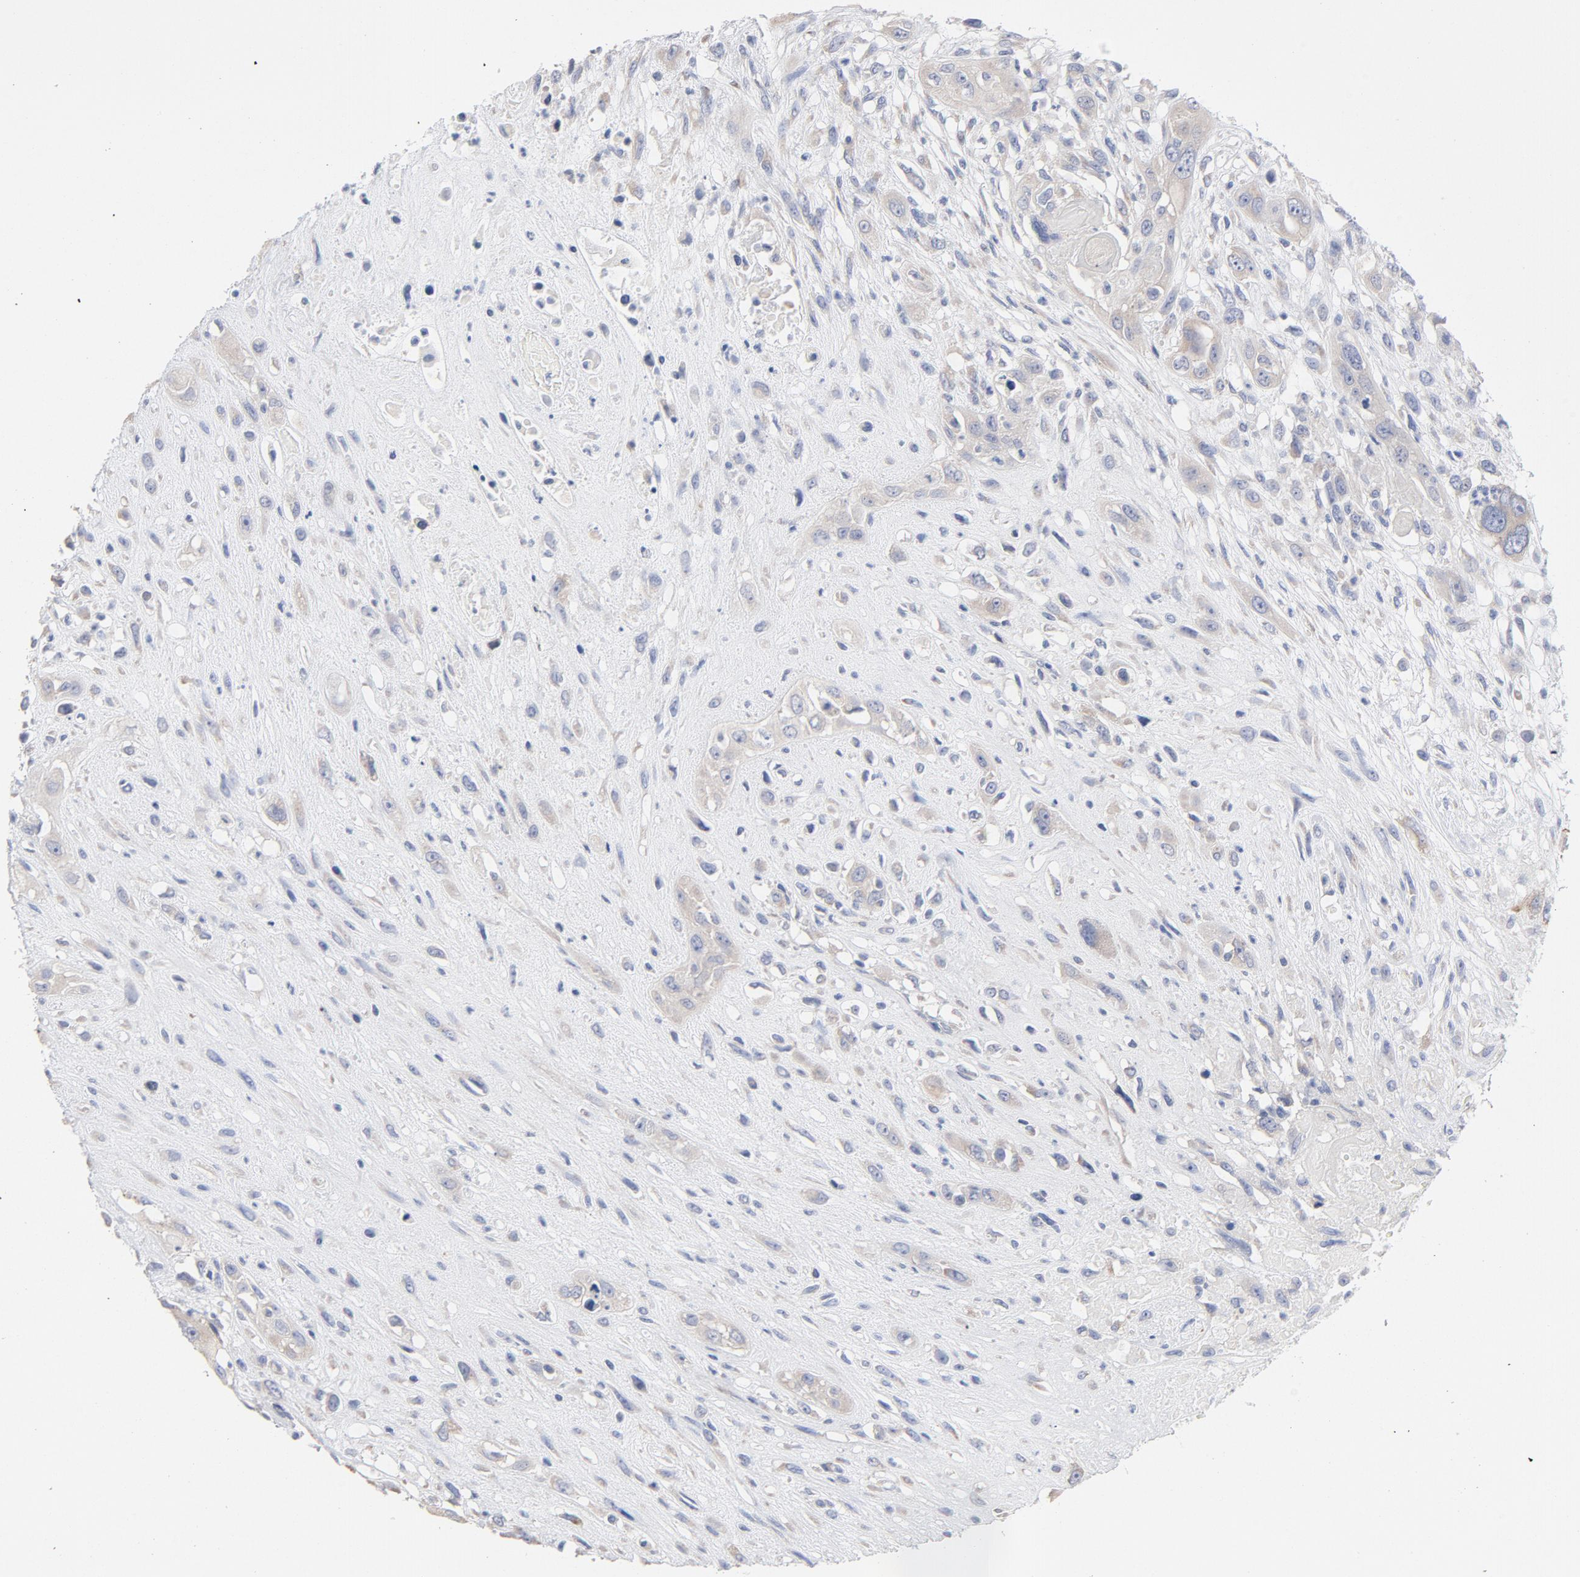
{"staining": {"intensity": "weak", "quantity": "25%-75%", "location": "cytoplasmic/membranous"}, "tissue": "head and neck cancer", "cell_type": "Tumor cells", "image_type": "cancer", "snomed": [{"axis": "morphology", "description": "Necrosis, NOS"}, {"axis": "morphology", "description": "Neoplasm, malignant, NOS"}, {"axis": "topography", "description": "Salivary gland"}, {"axis": "topography", "description": "Head-Neck"}], "caption": "The image reveals staining of neoplasm (malignant) (head and neck), revealing weak cytoplasmic/membranous protein expression (brown color) within tumor cells.", "gene": "CPE", "patient": {"sex": "male", "age": 43}}